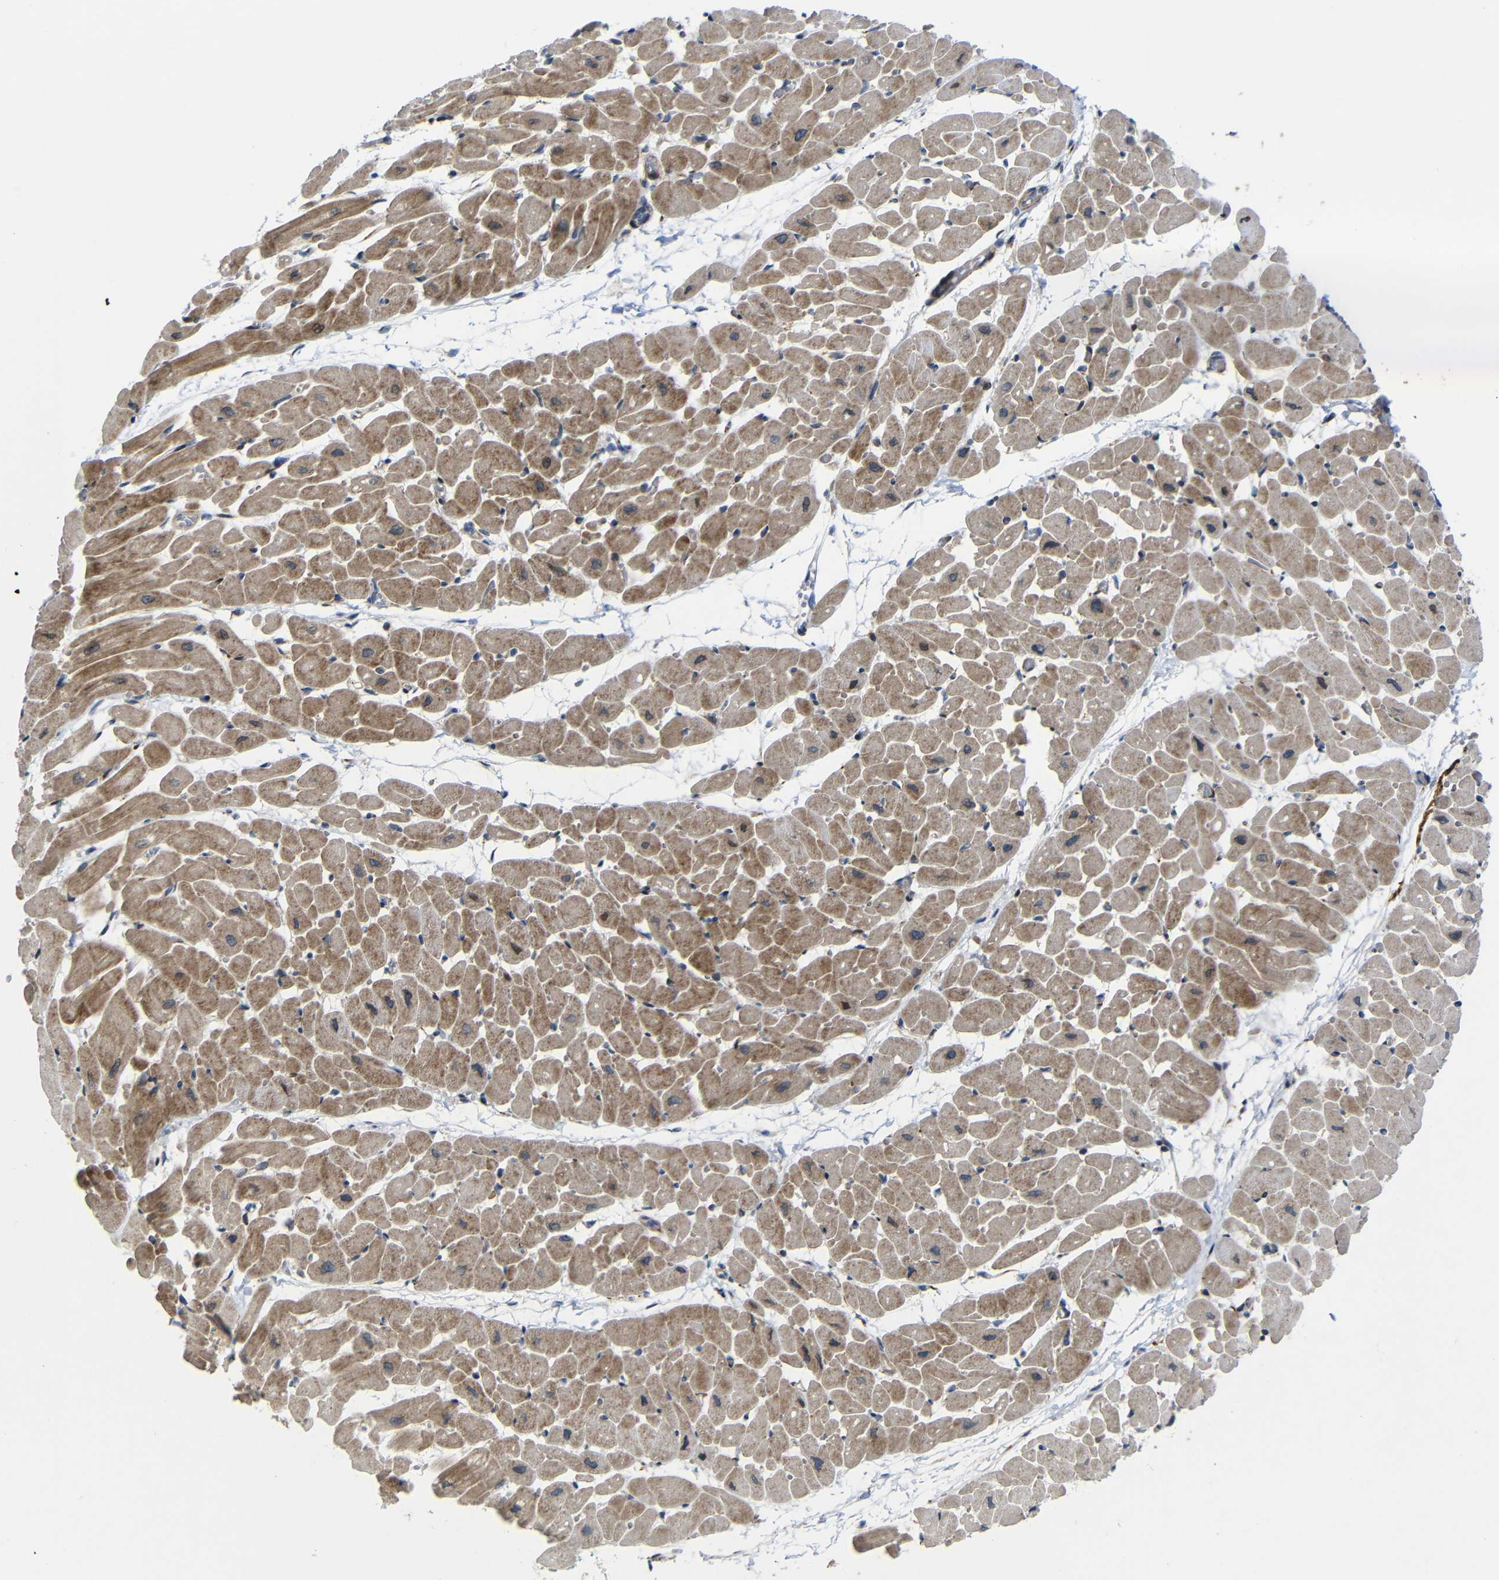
{"staining": {"intensity": "moderate", "quantity": ">75%", "location": "cytoplasmic/membranous"}, "tissue": "heart muscle", "cell_type": "Cardiomyocytes", "image_type": "normal", "snomed": [{"axis": "morphology", "description": "Normal tissue, NOS"}, {"axis": "topography", "description": "Heart"}], "caption": "IHC photomicrograph of benign heart muscle: human heart muscle stained using immunohistochemistry demonstrates medium levels of moderate protein expression localized specifically in the cytoplasmic/membranous of cardiomyocytes, appearing as a cytoplasmic/membranous brown color.", "gene": "P3H2", "patient": {"sex": "male", "age": 45}}